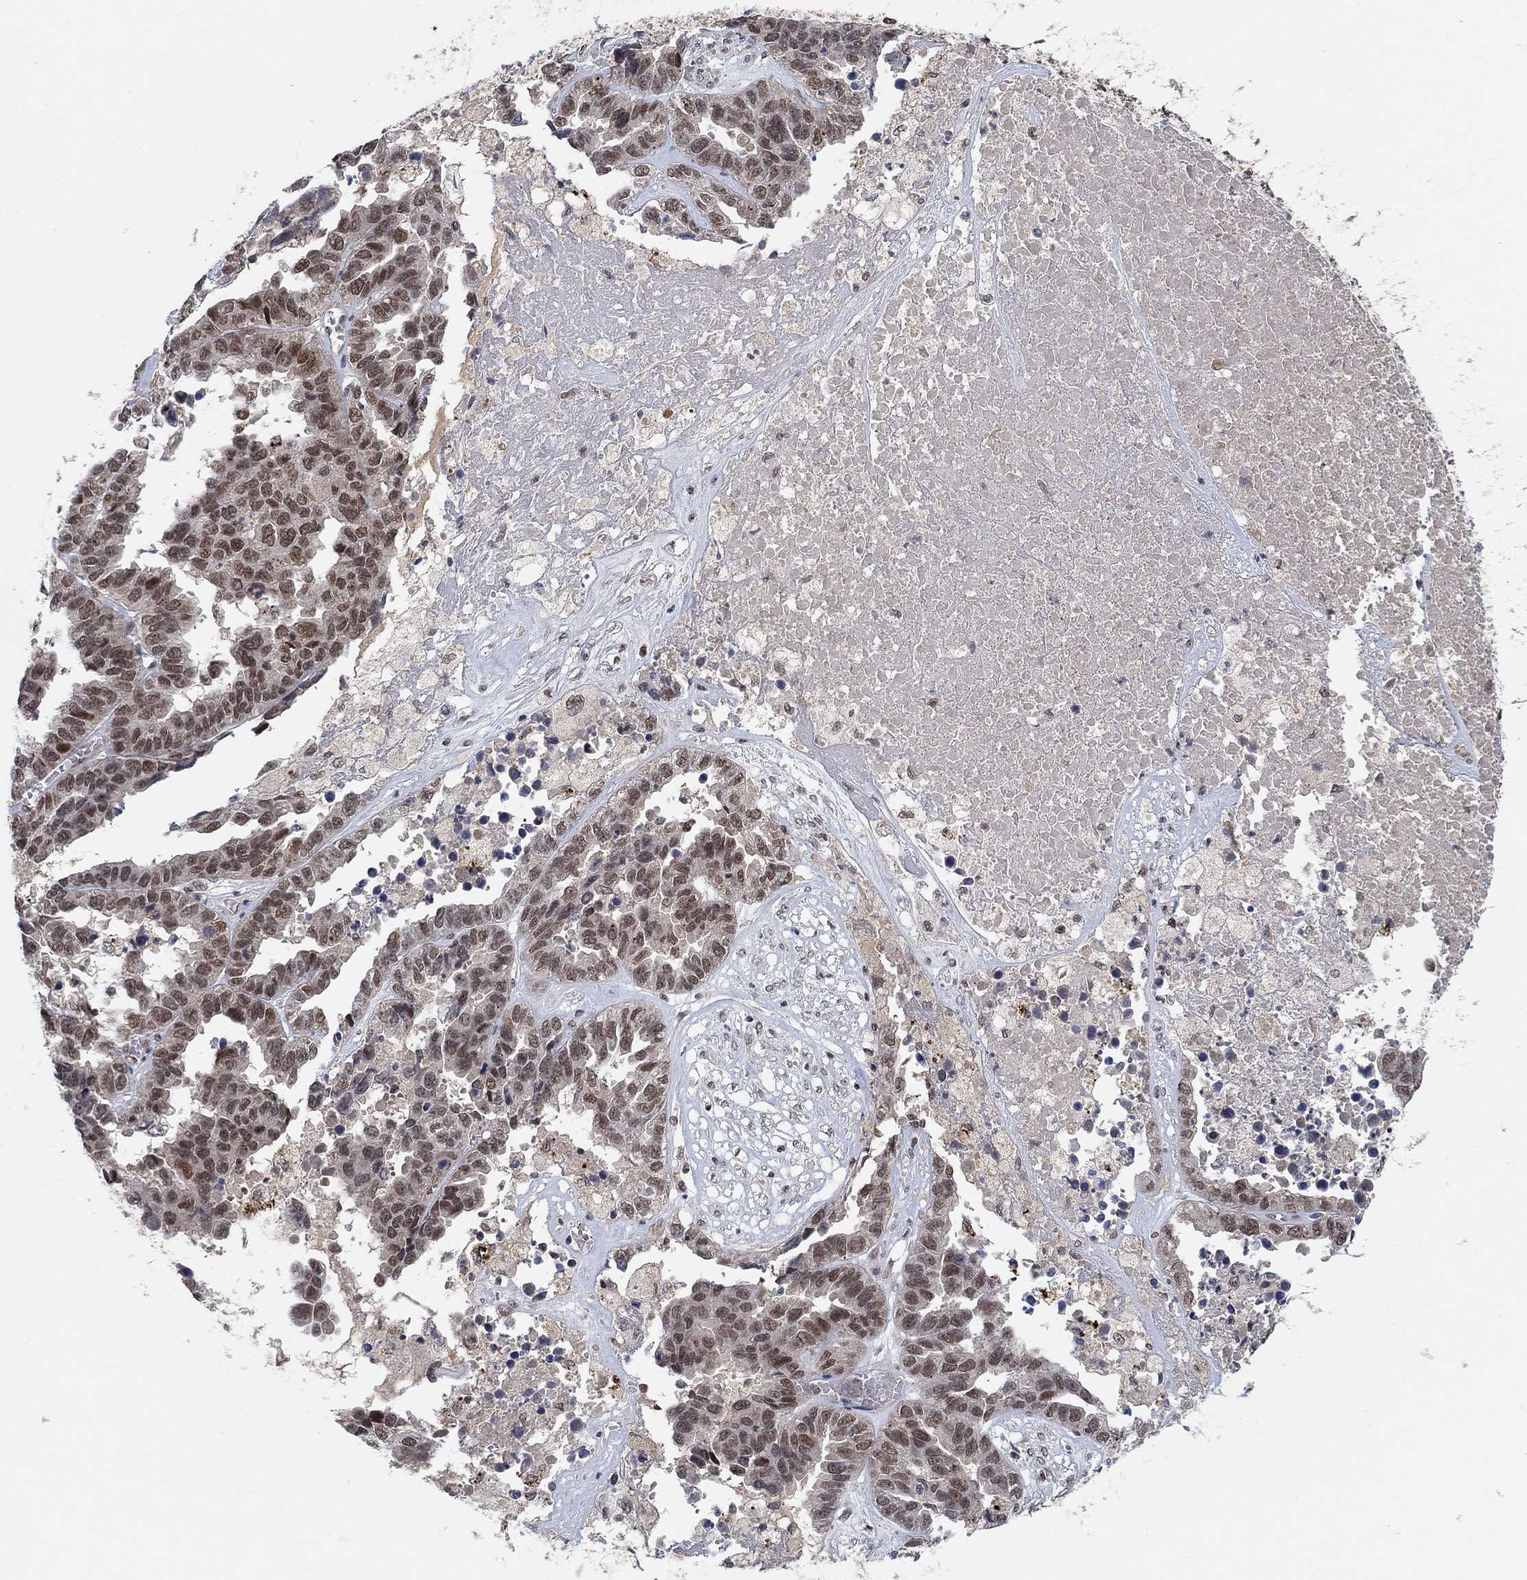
{"staining": {"intensity": "moderate", "quantity": ">75%", "location": "nuclear"}, "tissue": "ovarian cancer", "cell_type": "Tumor cells", "image_type": "cancer", "snomed": [{"axis": "morphology", "description": "Cystadenocarcinoma, serous, NOS"}, {"axis": "topography", "description": "Ovary"}], "caption": "Immunohistochemistry (DAB) staining of ovarian cancer (serous cystadenocarcinoma) shows moderate nuclear protein staining in approximately >75% of tumor cells. (DAB IHC with brightfield microscopy, high magnification).", "gene": "THAP8", "patient": {"sex": "female", "age": 87}}